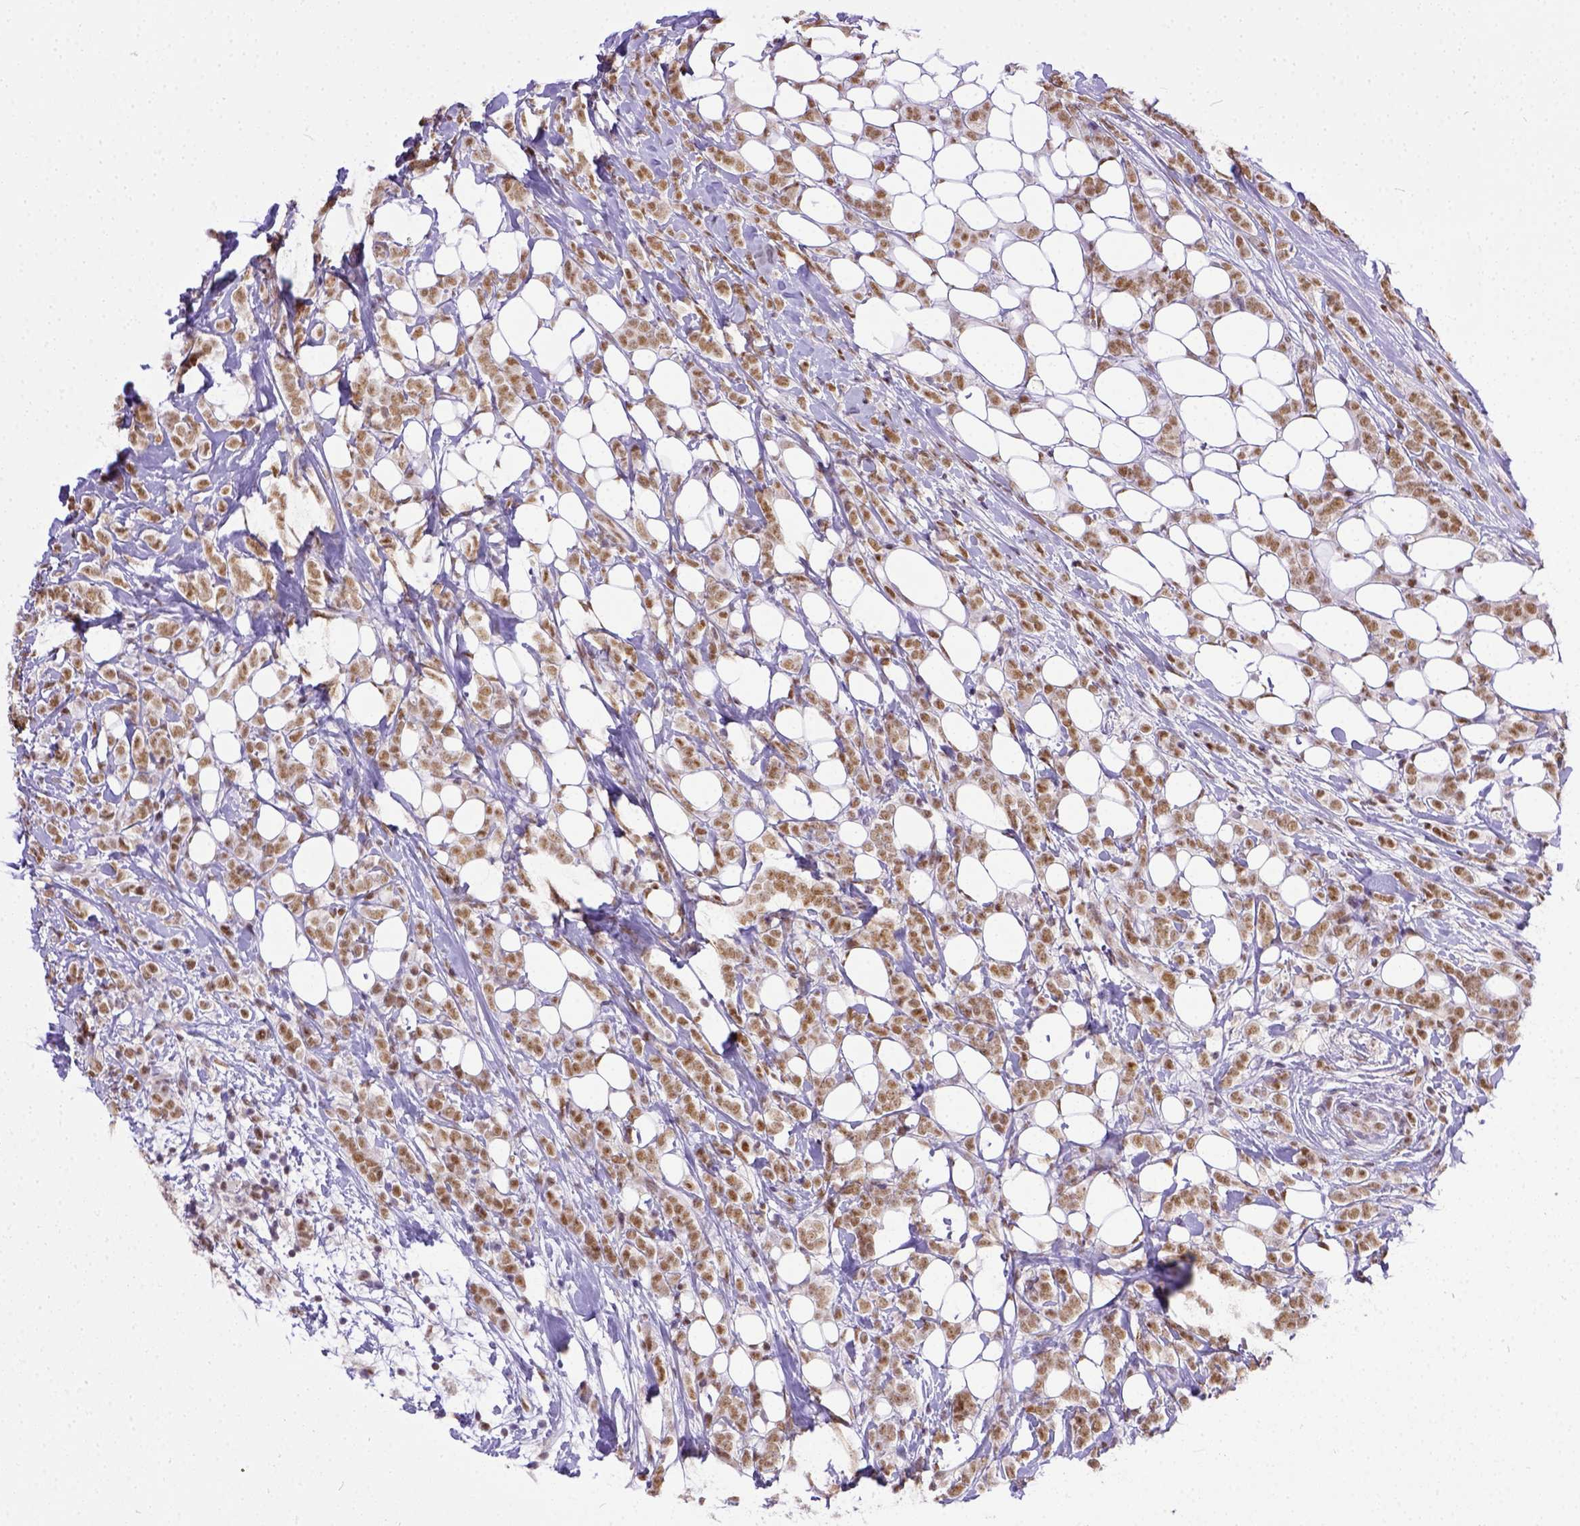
{"staining": {"intensity": "moderate", "quantity": ">75%", "location": "nuclear"}, "tissue": "breast cancer", "cell_type": "Tumor cells", "image_type": "cancer", "snomed": [{"axis": "morphology", "description": "Lobular carcinoma"}, {"axis": "topography", "description": "Breast"}], "caption": "IHC staining of breast lobular carcinoma, which exhibits medium levels of moderate nuclear positivity in approximately >75% of tumor cells indicating moderate nuclear protein expression. The staining was performed using DAB (3,3'-diaminobenzidine) (brown) for protein detection and nuclei were counterstained in hematoxylin (blue).", "gene": "ERCC1", "patient": {"sex": "female", "age": 49}}